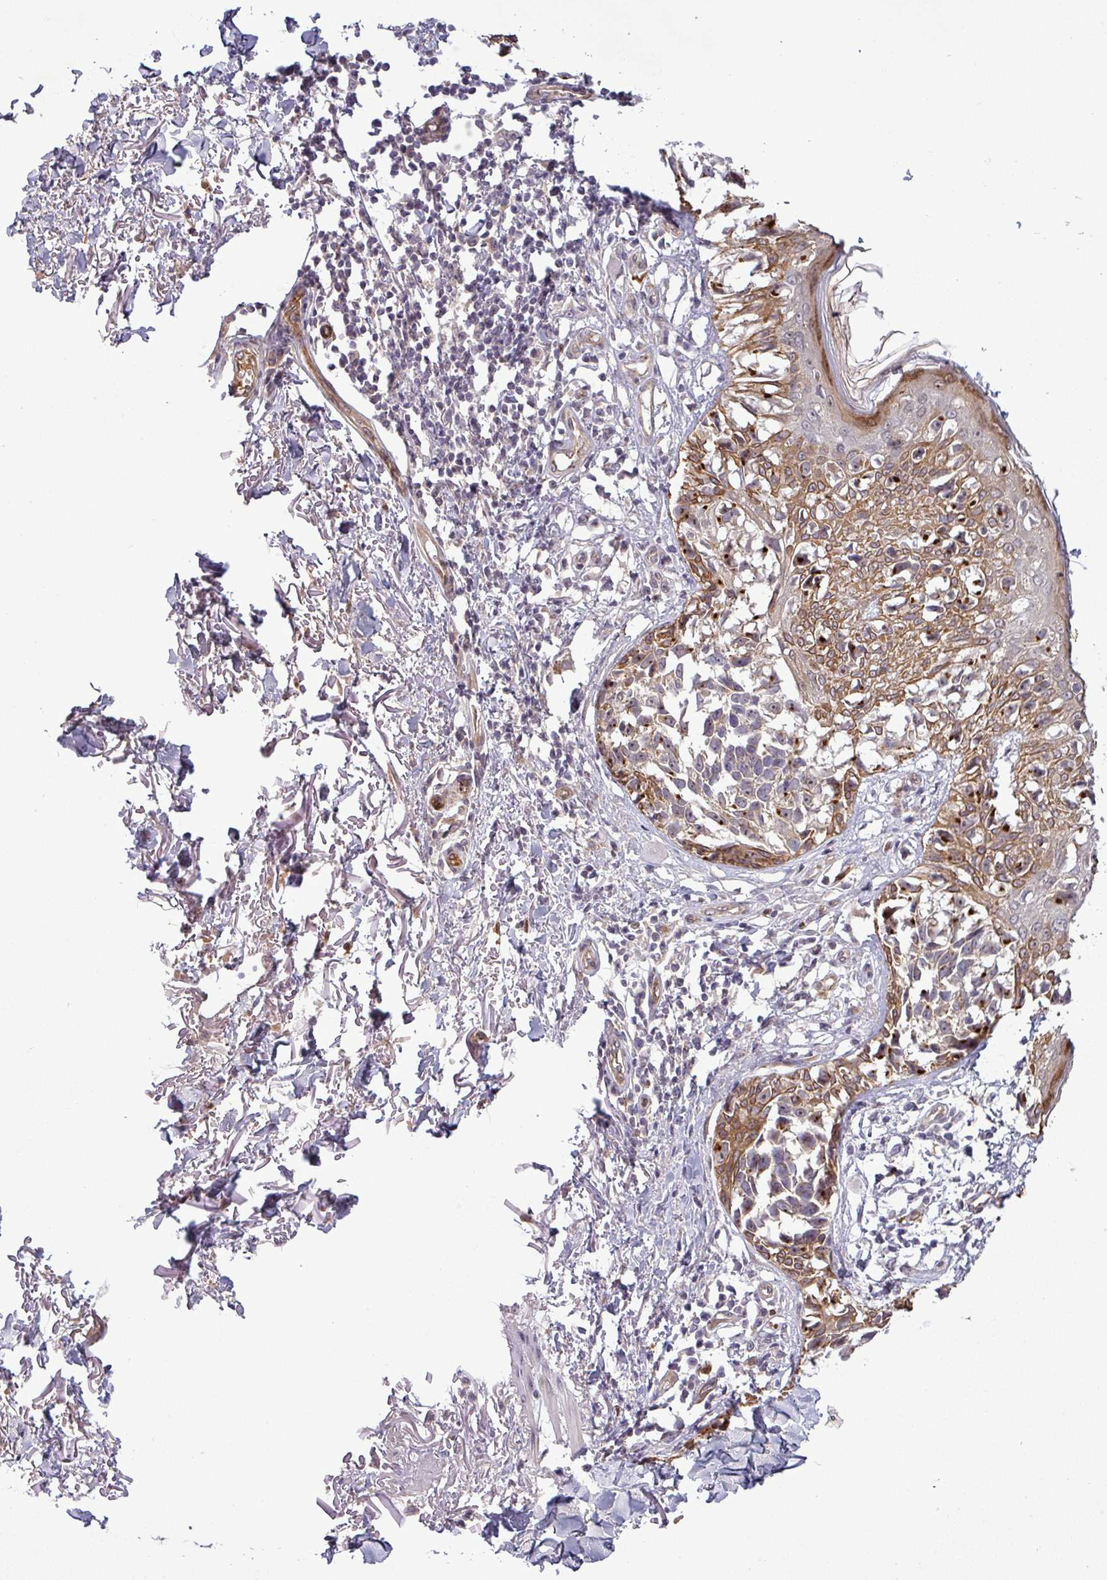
{"staining": {"intensity": "moderate", "quantity": ">75%", "location": "cytoplasmic/membranous"}, "tissue": "melanoma", "cell_type": "Tumor cells", "image_type": "cancer", "snomed": [{"axis": "morphology", "description": "Malignant melanoma, NOS"}, {"axis": "topography", "description": "Skin"}], "caption": "IHC histopathology image of neoplastic tissue: human malignant melanoma stained using IHC exhibits medium levels of moderate protein expression localized specifically in the cytoplasmic/membranous of tumor cells, appearing as a cytoplasmic/membranous brown color.", "gene": "PCDH1", "patient": {"sex": "male", "age": 73}}